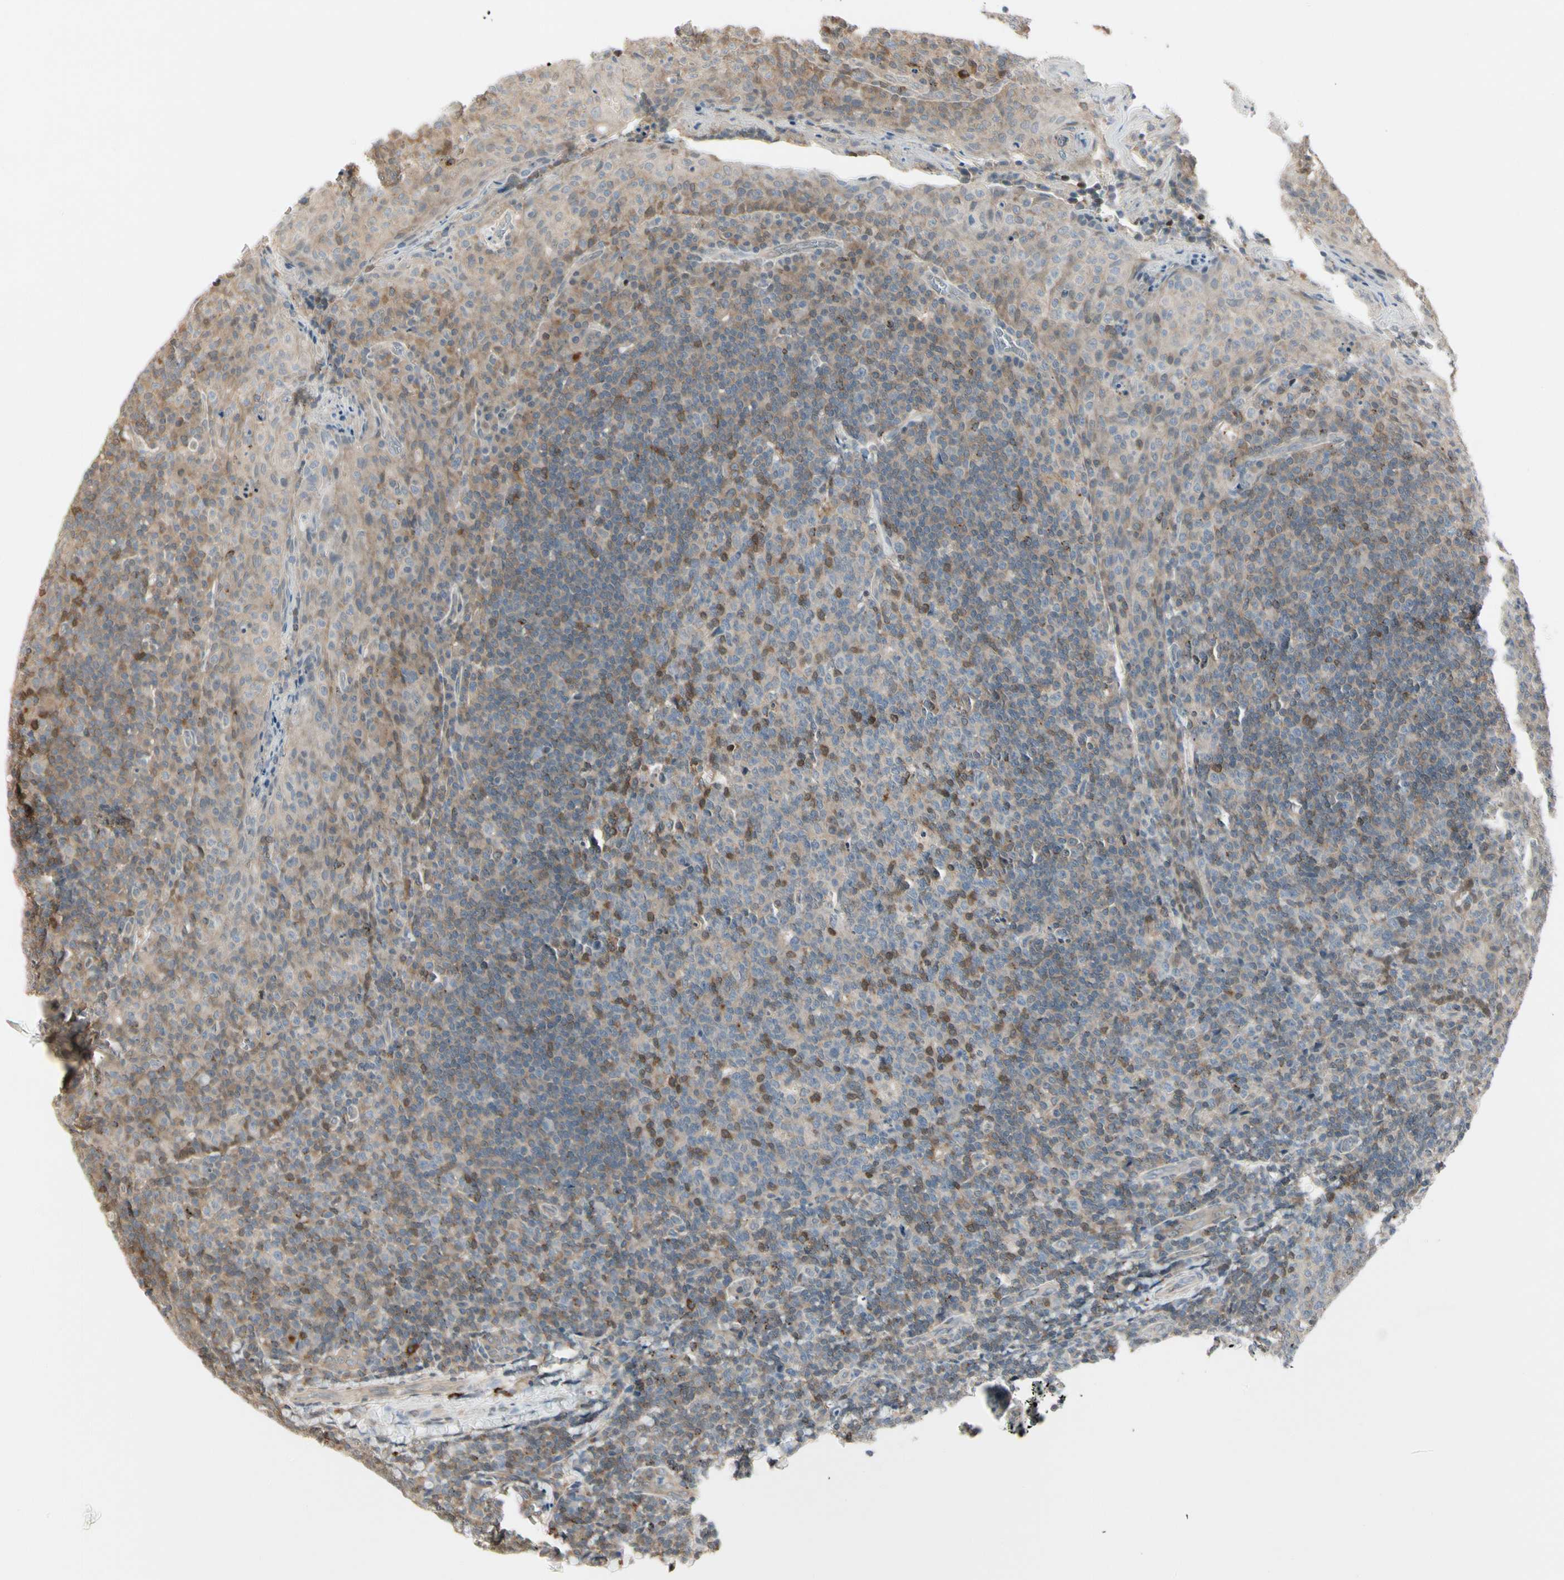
{"staining": {"intensity": "moderate", "quantity": "25%-75%", "location": "cytoplasmic/membranous"}, "tissue": "tonsil", "cell_type": "Germinal center cells", "image_type": "normal", "snomed": [{"axis": "morphology", "description": "Normal tissue, NOS"}, {"axis": "topography", "description": "Tonsil"}], "caption": "High-power microscopy captured an immunohistochemistry photomicrograph of benign tonsil, revealing moderate cytoplasmic/membranous positivity in about 25%-75% of germinal center cells.", "gene": "EVC", "patient": {"sex": "male", "age": 17}}